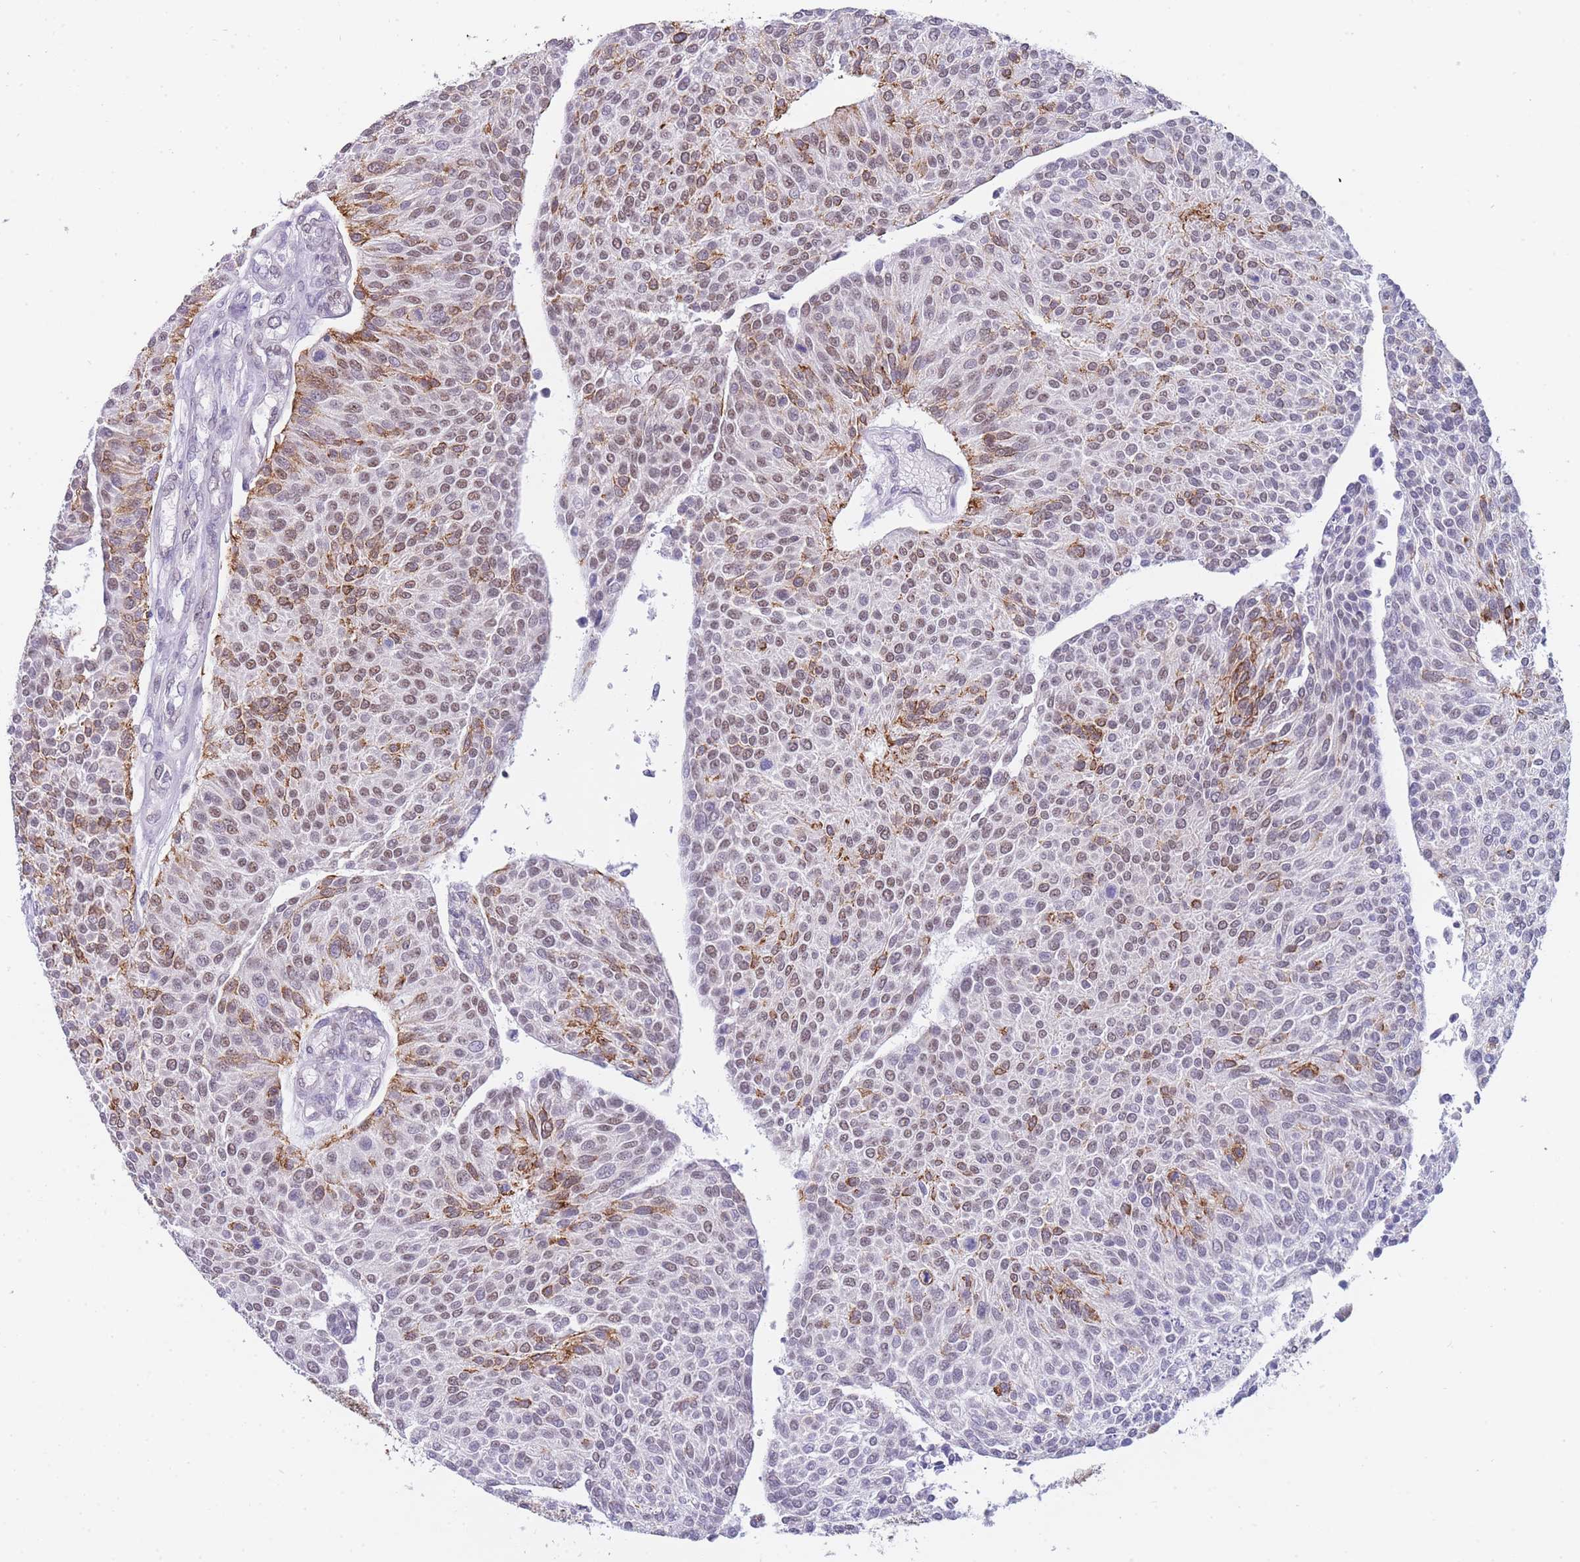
{"staining": {"intensity": "strong", "quantity": "25%-75%", "location": "cytoplasmic/membranous,nuclear"}, "tissue": "urothelial cancer", "cell_type": "Tumor cells", "image_type": "cancer", "snomed": [{"axis": "morphology", "description": "Urothelial carcinoma, NOS"}, {"axis": "topography", "description": "Urinary bladder"}], "caption": "A histopathology image of transitional cell carcinoma stained for a protein reveals strong cytoplasmic/membranous and nuclear brown staining in tumor cells. (DAB (3,3'-diaminobenzidine) IHC with brightfield microscopy, high magnification).", "gene": "FRAT2", "patient": {"sex": "male", "age": 55}}